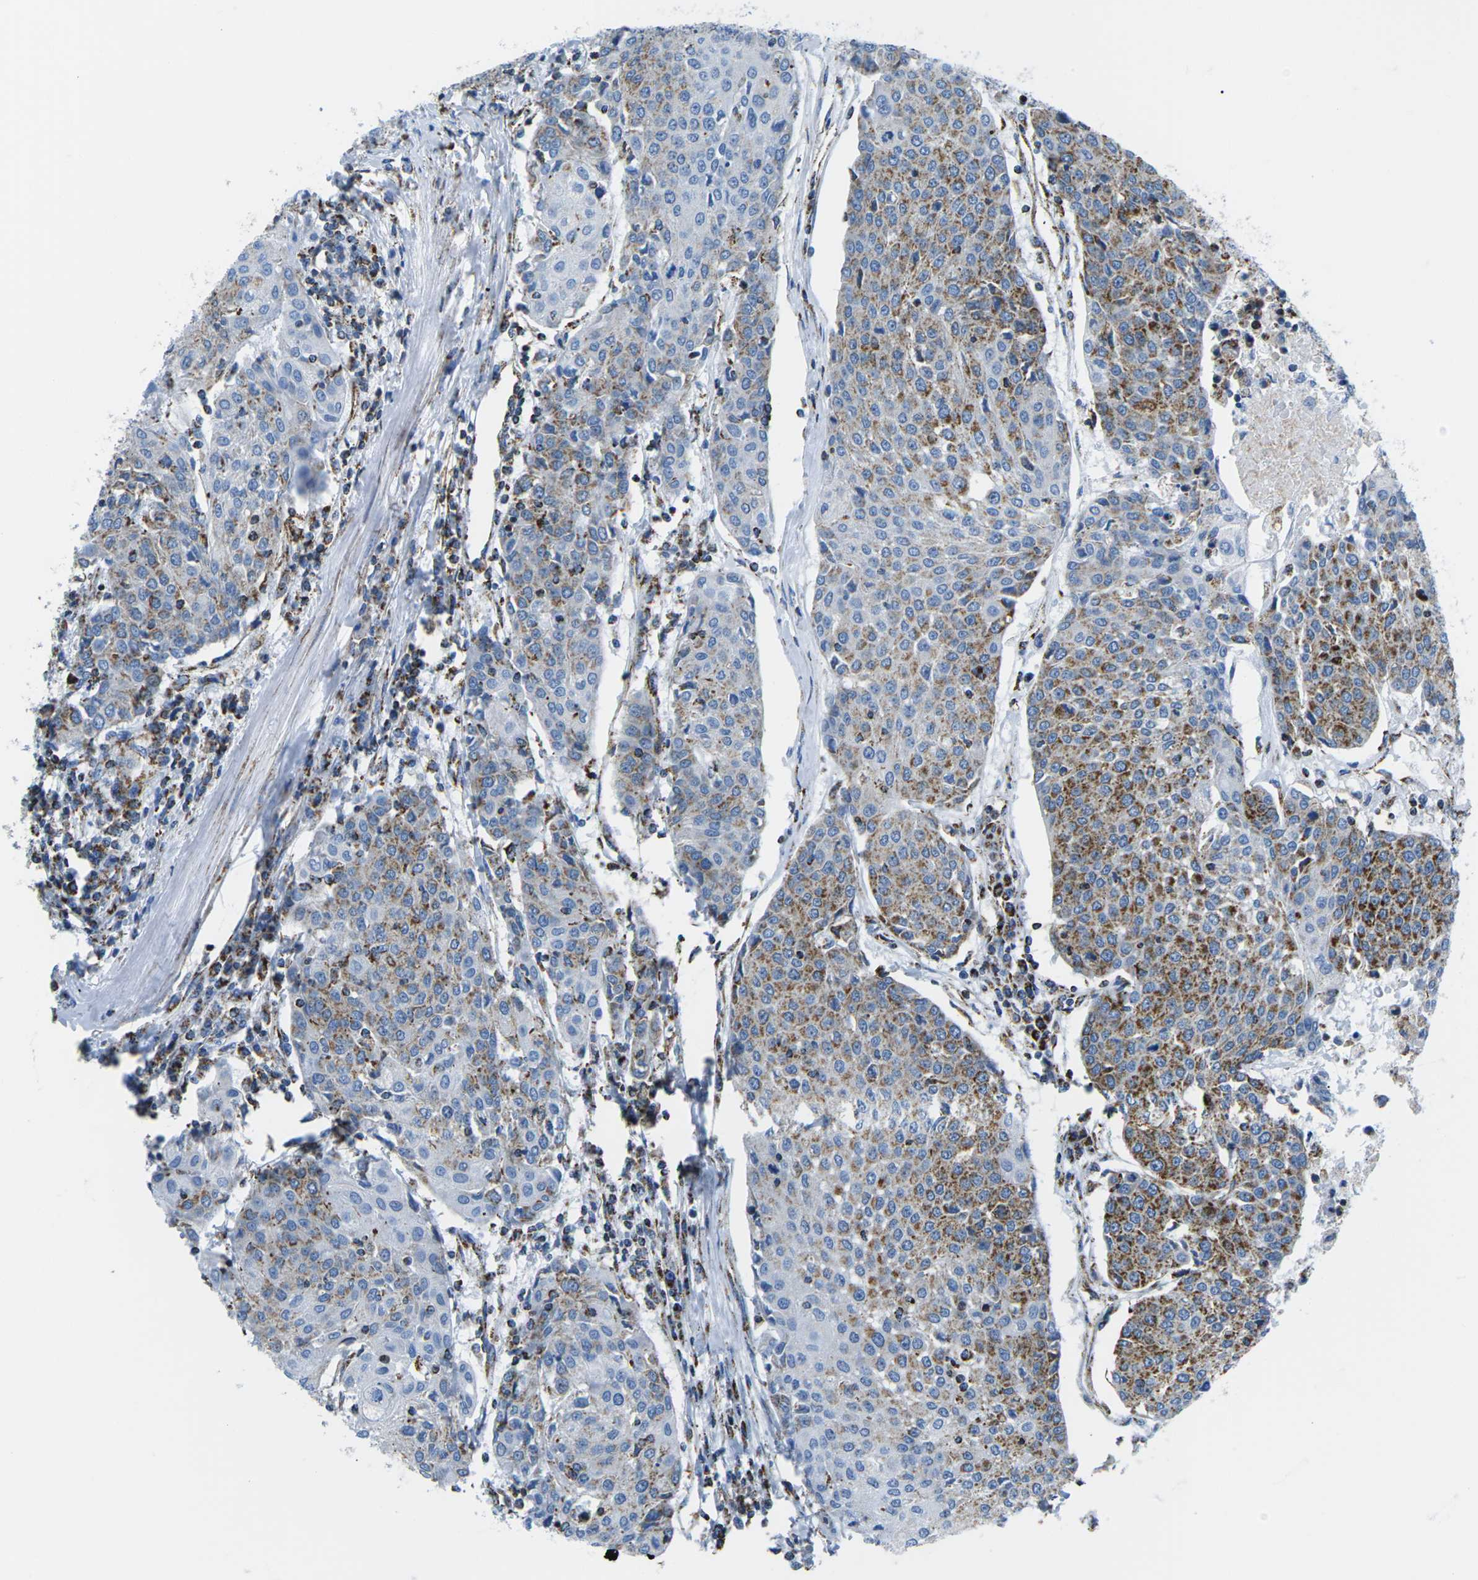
{"staining": {"intensity": "moderate", "quantity": "25%-75%", "location": "cytoplasmic/membranous"}, "tissue": "urothelial cancer", "cell_type": "Tumor cells", "image_type": "cancer", "snomed": [{"axis": "morphology", "description": "Urothelial carcinoma, High grade"}, {"axis": "topography", "description": "Urinary bladder"}], "caption": "Tumor cells exhibit medium levels of moderate cytoplasmic/membranous expression in approximately 25%-75% of cells in human high-grade urothelial carcinoma.", "gene": "COX6C", "patient": {"sex": "female", "age": 85}}